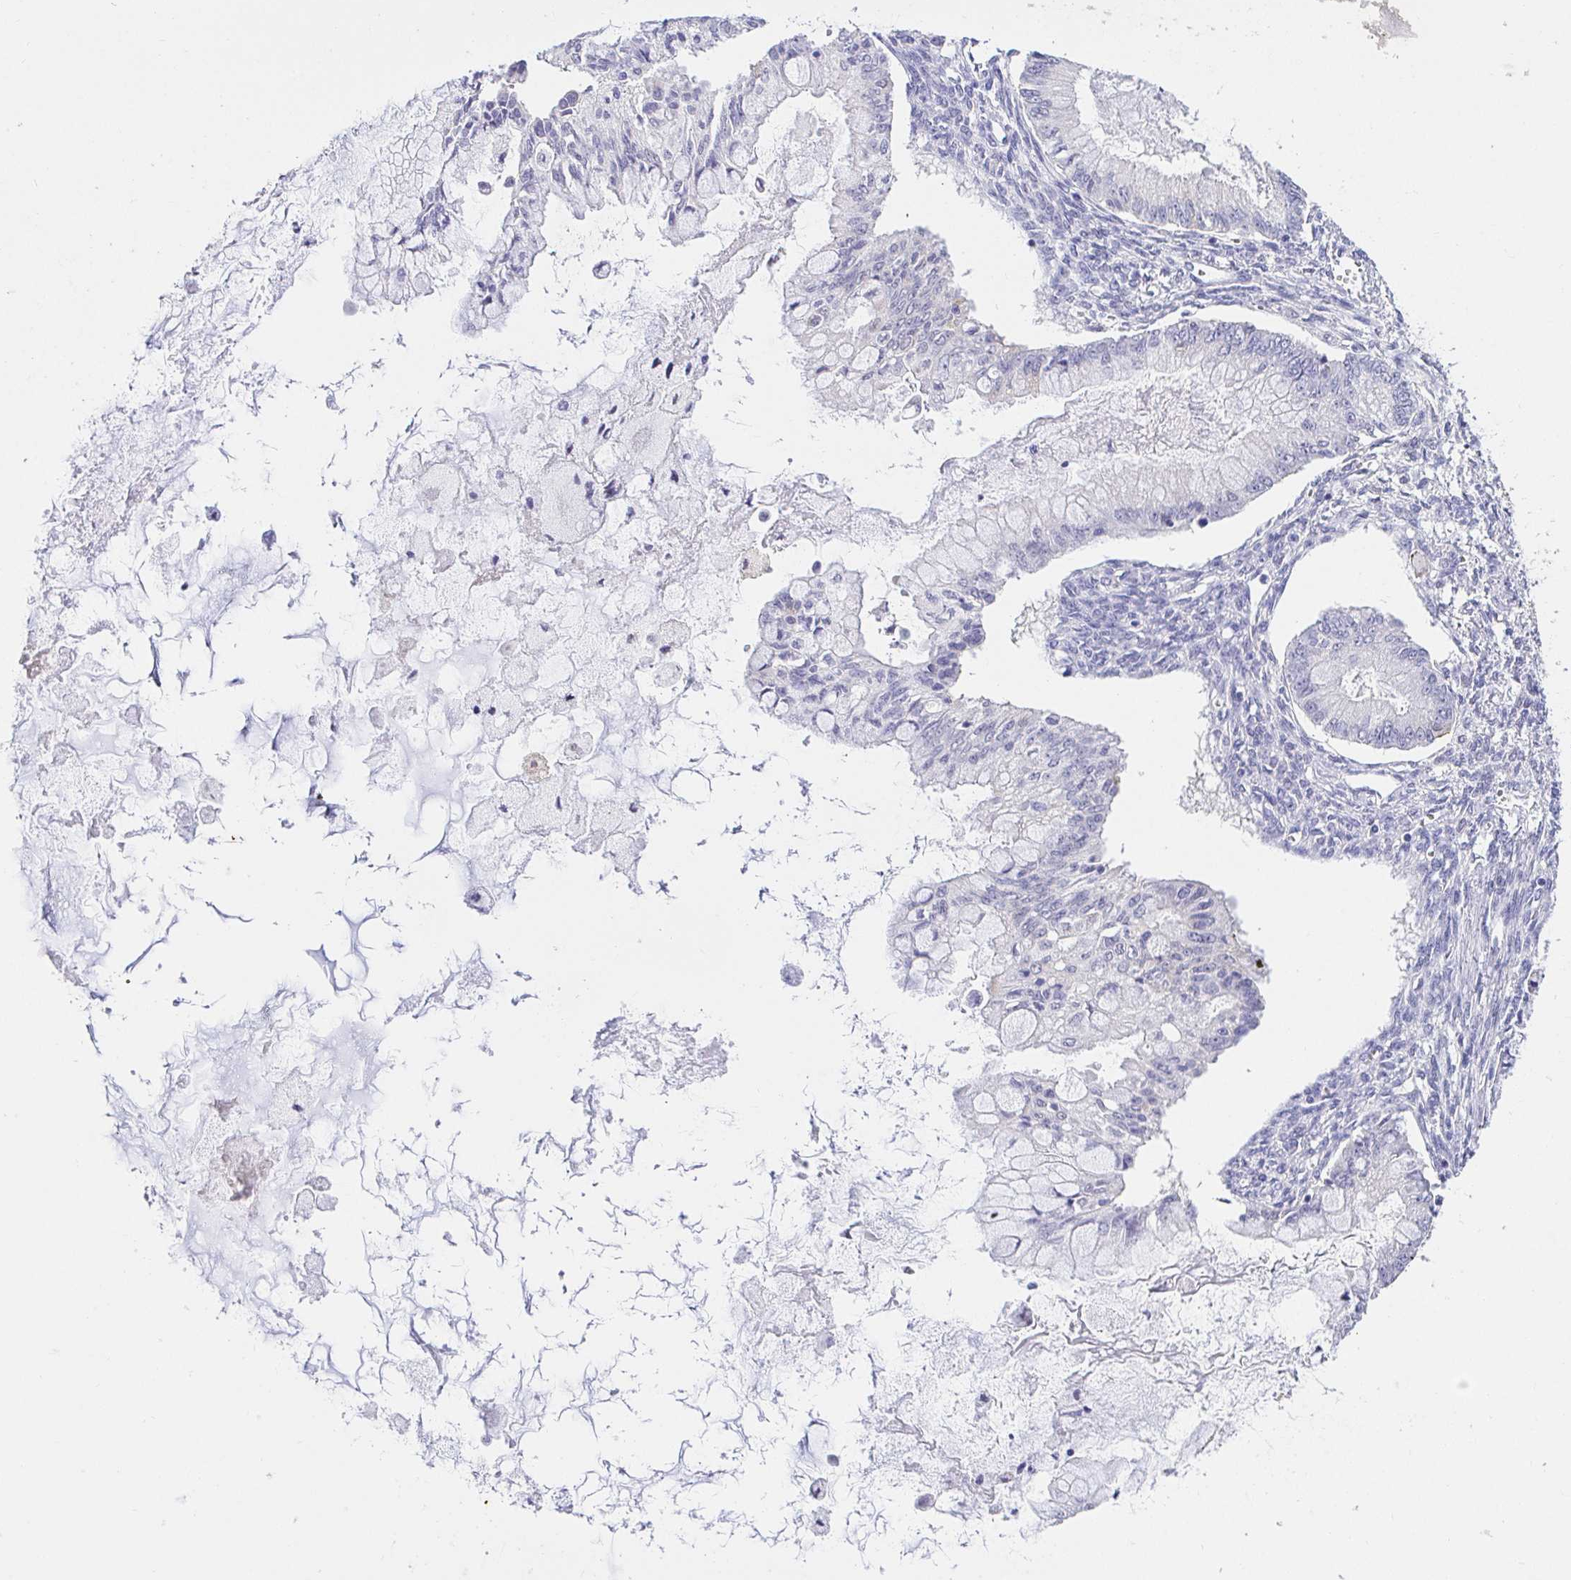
{"staining": {"intensity": "negative", "quantity": "none", "location": "none"}, "tissue": "ovarian cancer", "cell_type": "Tumor cells", "image_type": "cancer", "snomed": [{"axis": "morphology", "description": "Cystadenocarcinoma, mucinous, NOS"}, {"axis": "topography", "description": "Ovary"}], "caption": "A photomicrograph of human ovarian cancer (mucinous cystadenocarcinoma) is negative for staining in tumor cells.", "gene": "CDO1", "patient": {"sex": "female", "age": 34}}